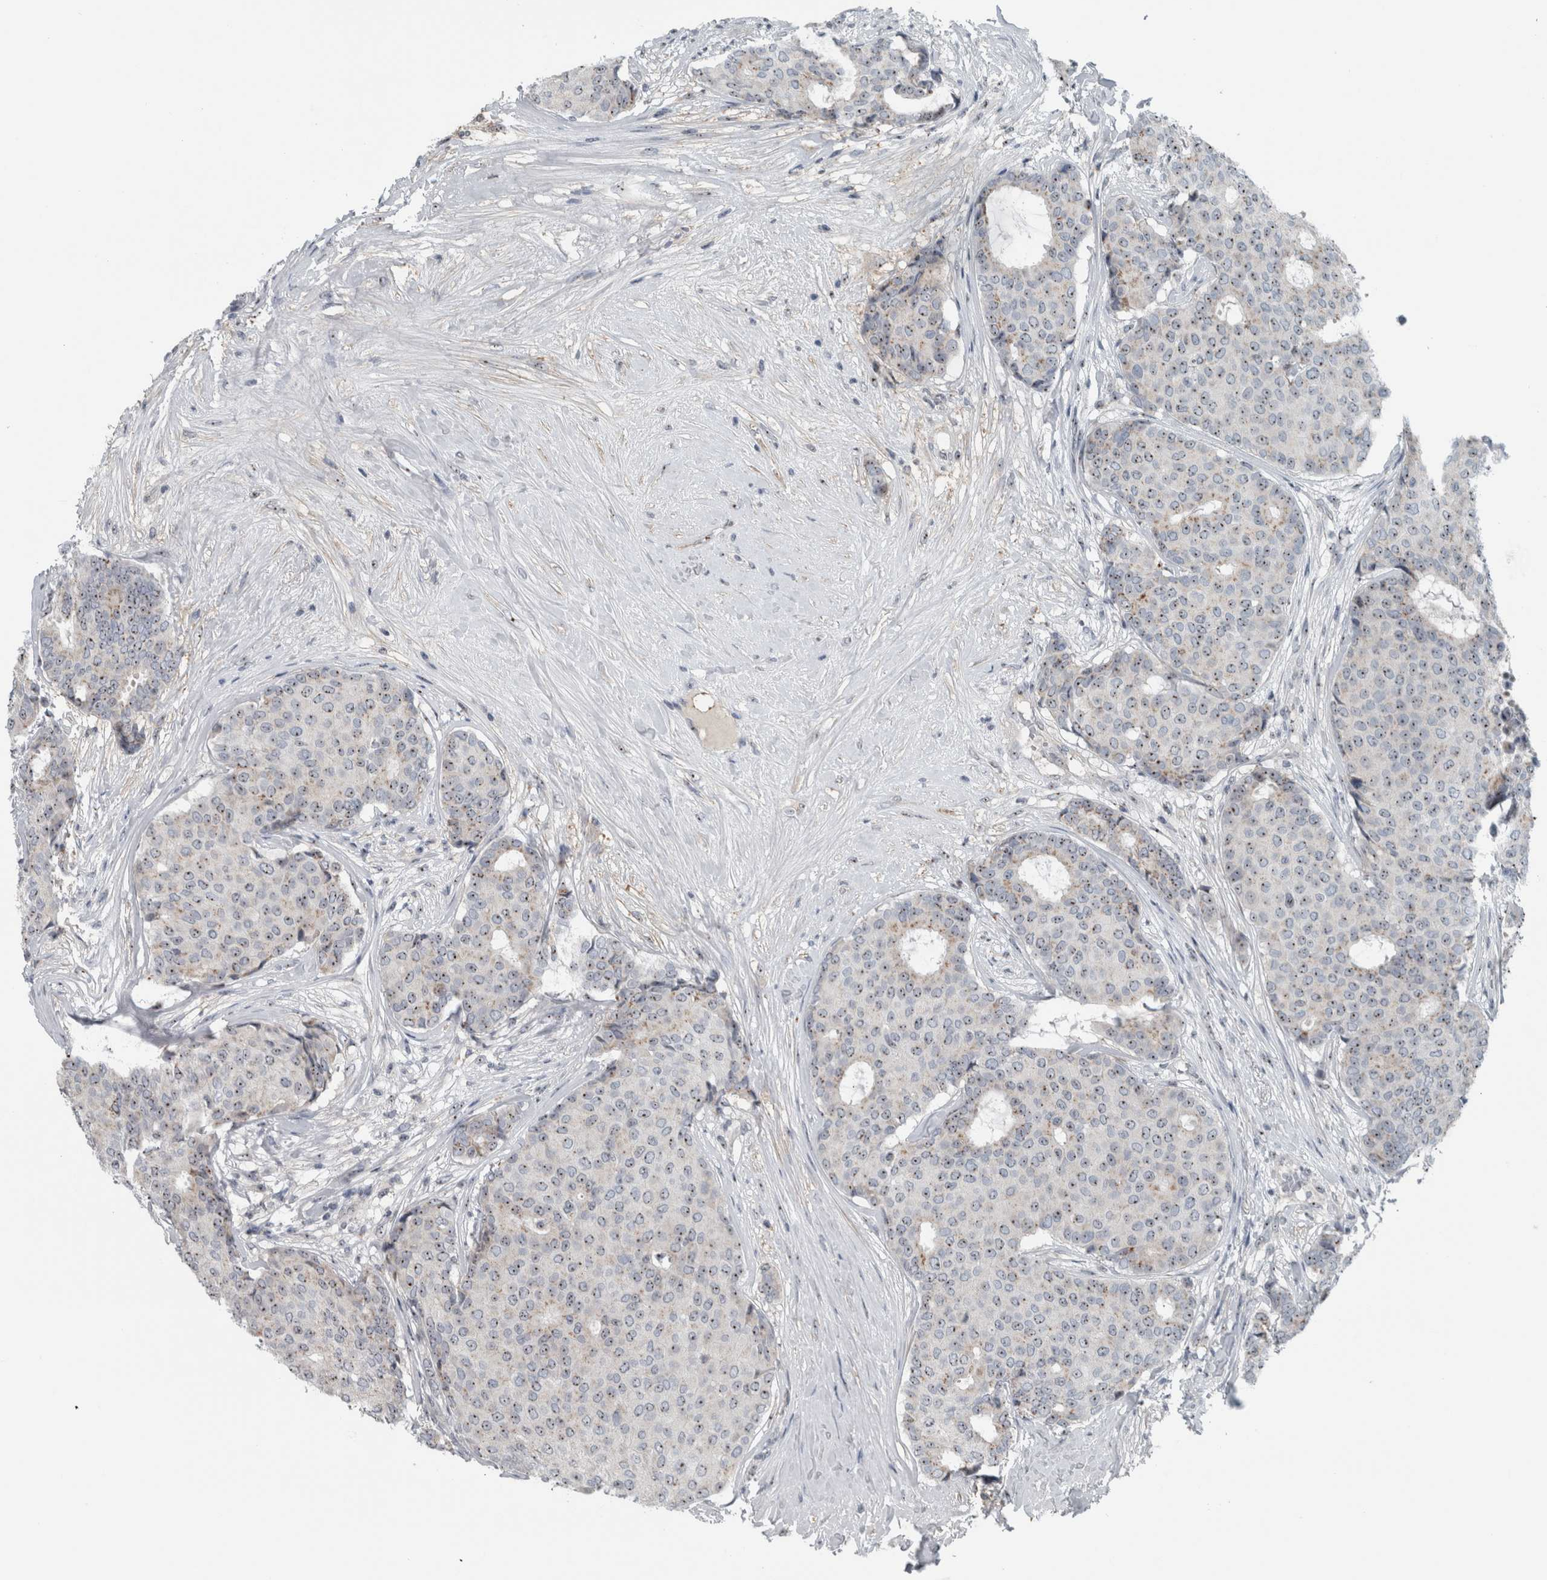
{"staining": {"intensity": "weak", "quantity": ">75%", "location": "nuclear"}, "tissue": "breast cancer", "cell_type": "Tumor cells", "image_type": "cancer", "snomed": [{"axis": "morphology", "description": "Duct carcinoma"}, {"axis": "topography", "description": "Breast"}], "caption": "A brown stain labels weak nuclear positivity of a protein in human breast intraductal carcinoma tumor cells.", "gene": "UTP6", "patient": {"sex": "female", "age": 75}}